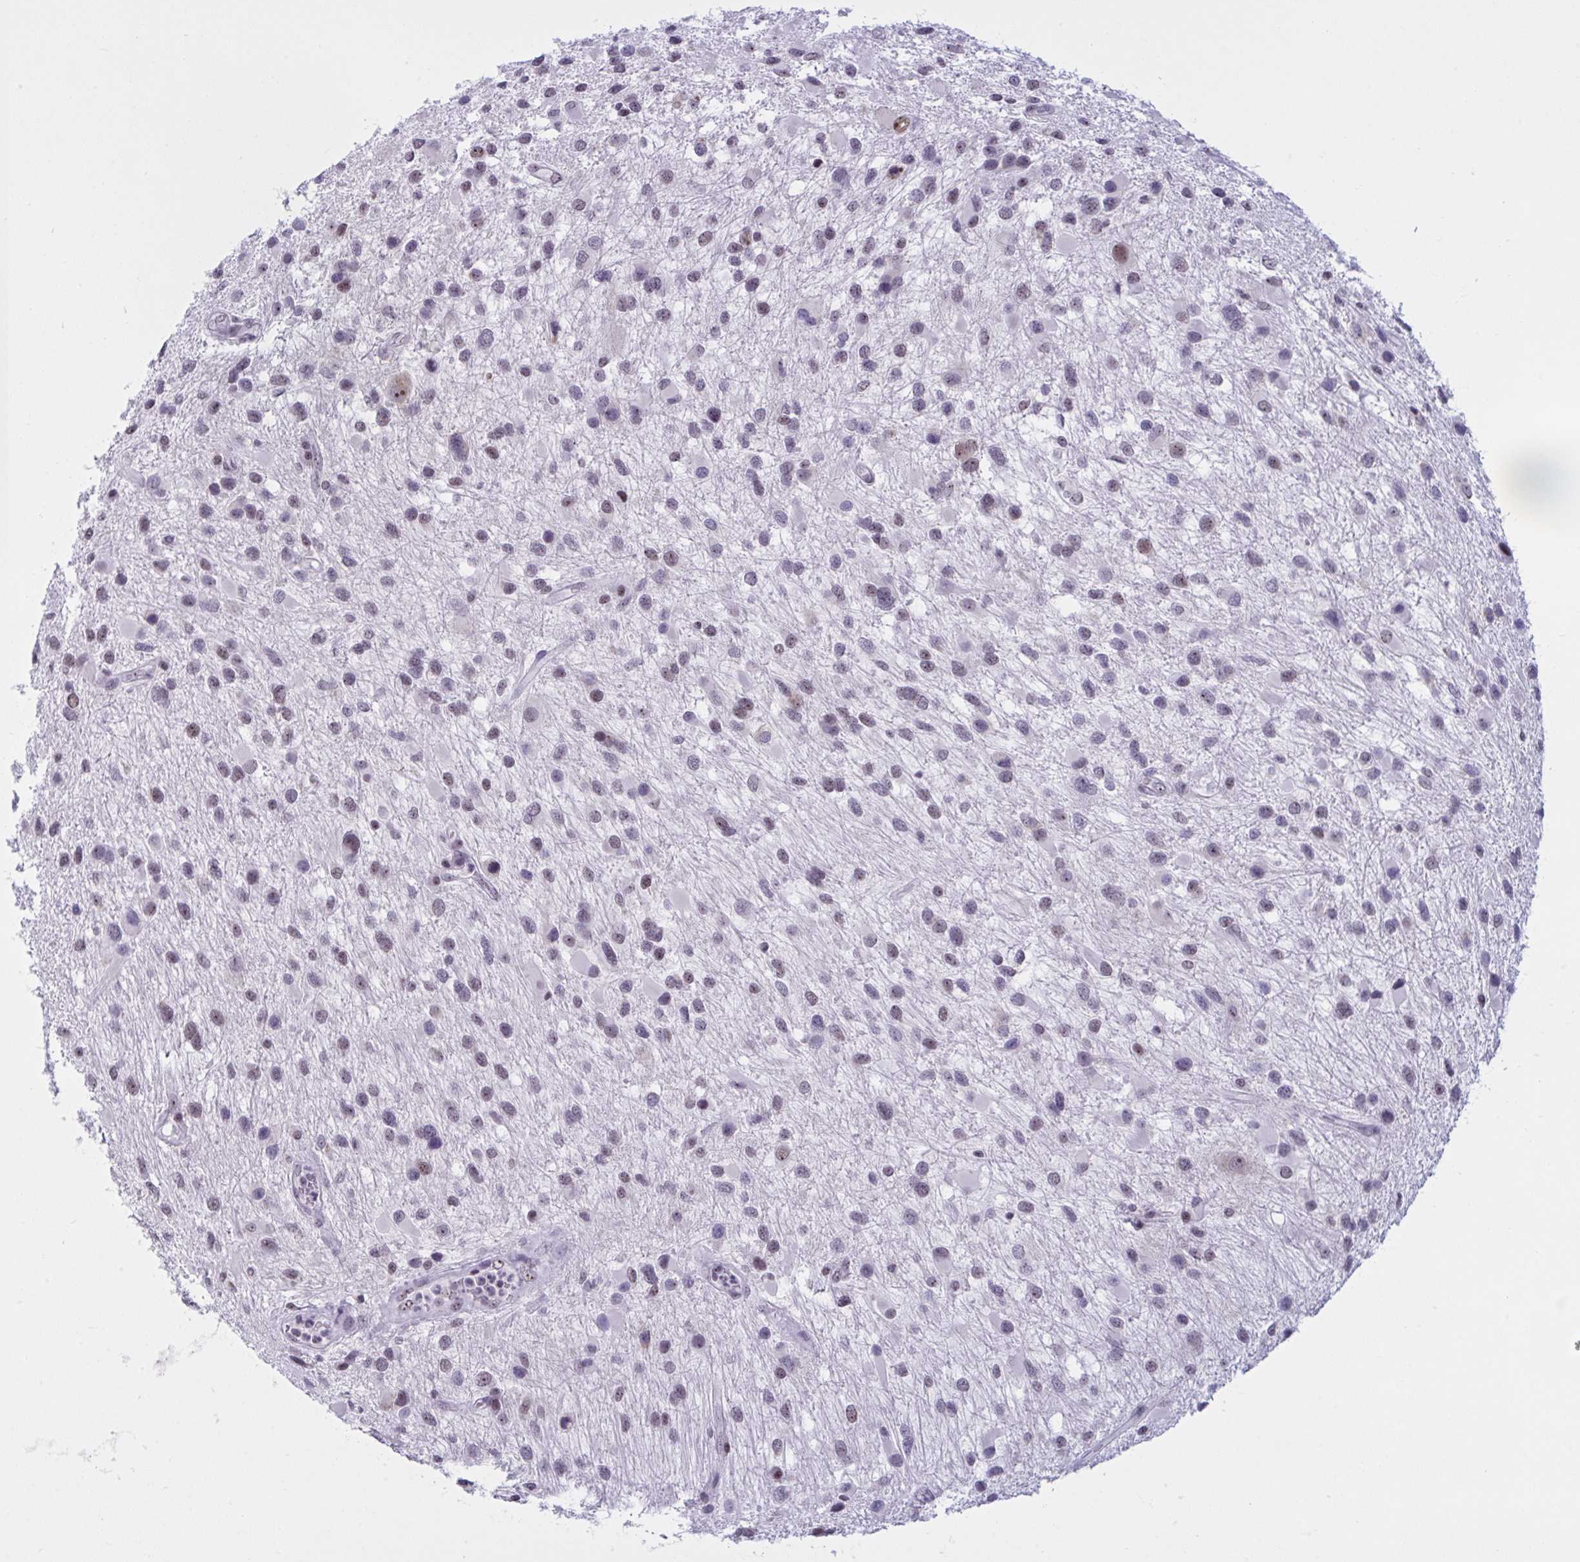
{"staining": {"intensity": "weak", "quantity": "<25%", "location": "nuclear"}, "tissue": "glioma", "cell_type": "Tumor cells", "image_type": "cancer", "snomed": [{"axis": "morphology", "description": "Glioma, malignant, Low grade"}, {"axis": "topography", "description": "Brain"}], "caption": "The photomicrograph demonstrates no significant staining in tumor cells of malignant low-grade glioma.", "gene": "TGM6", "patient": {"sex": "female", "age": 32}}